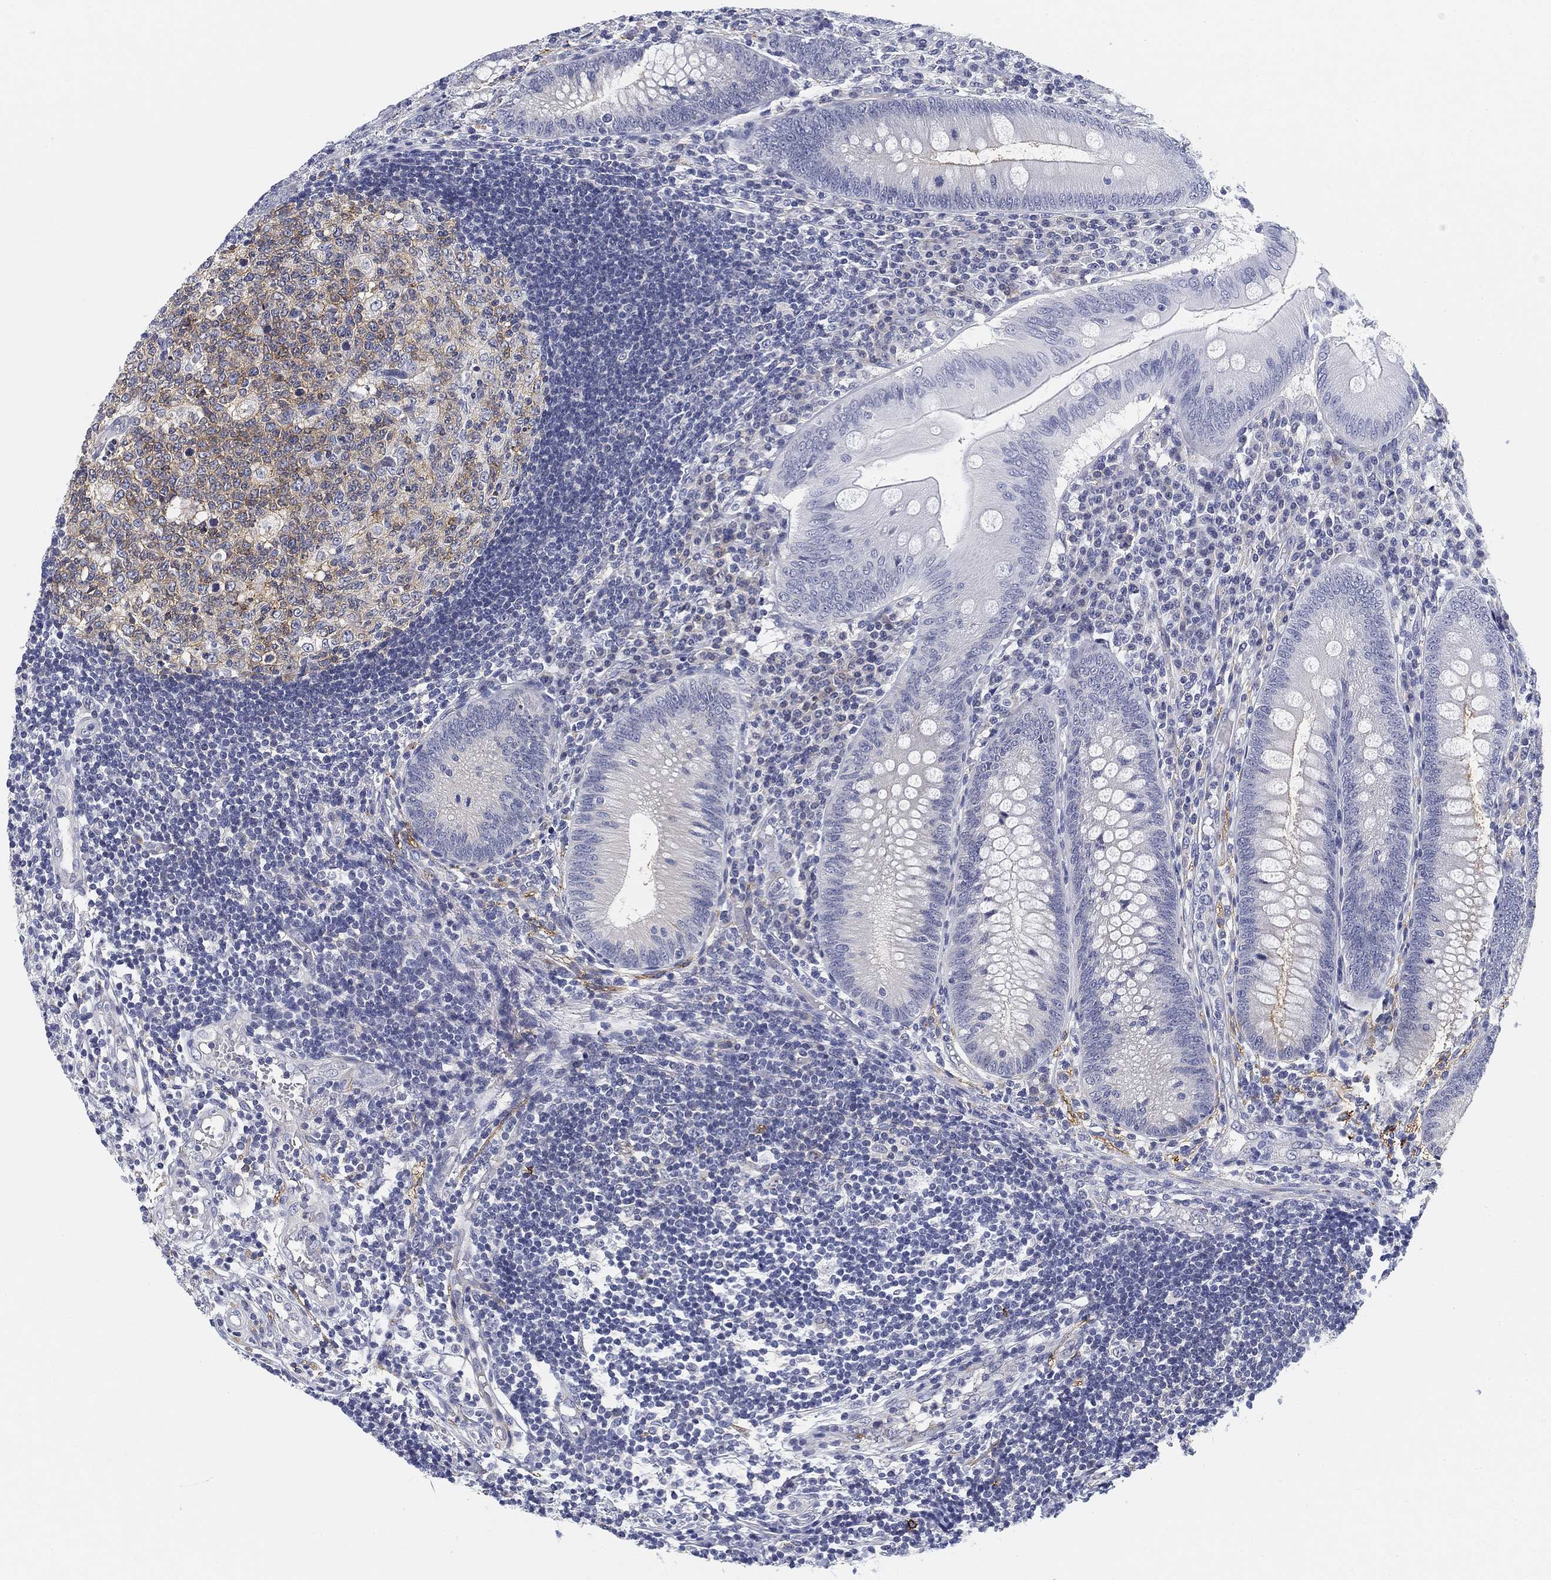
{"staining": {"intensity": "negative", "quantity": "none", "location": "none"}, "tissue": "appendix", "cell_type": "Glandular cells", "image_type": "normal", "snomed": [{"axis": "morphology", "description": "Normal tissue, NOS"}, {"axis": "morphology", "description": "Inflammation, NOS"}, {"axis": "topography", "description": "Appendix"}], "caption": "Immunohistochemical staining of benign human appendix exhibits no significant positivity in glandular cells. The staining is performed using DAB (3,3'-diaminobenzidine) brown chromogen with nuclei counter-stained in using hematoxylin.", "gene": "SLC2A5", "patient": {"sex": "male", "age": 16}}